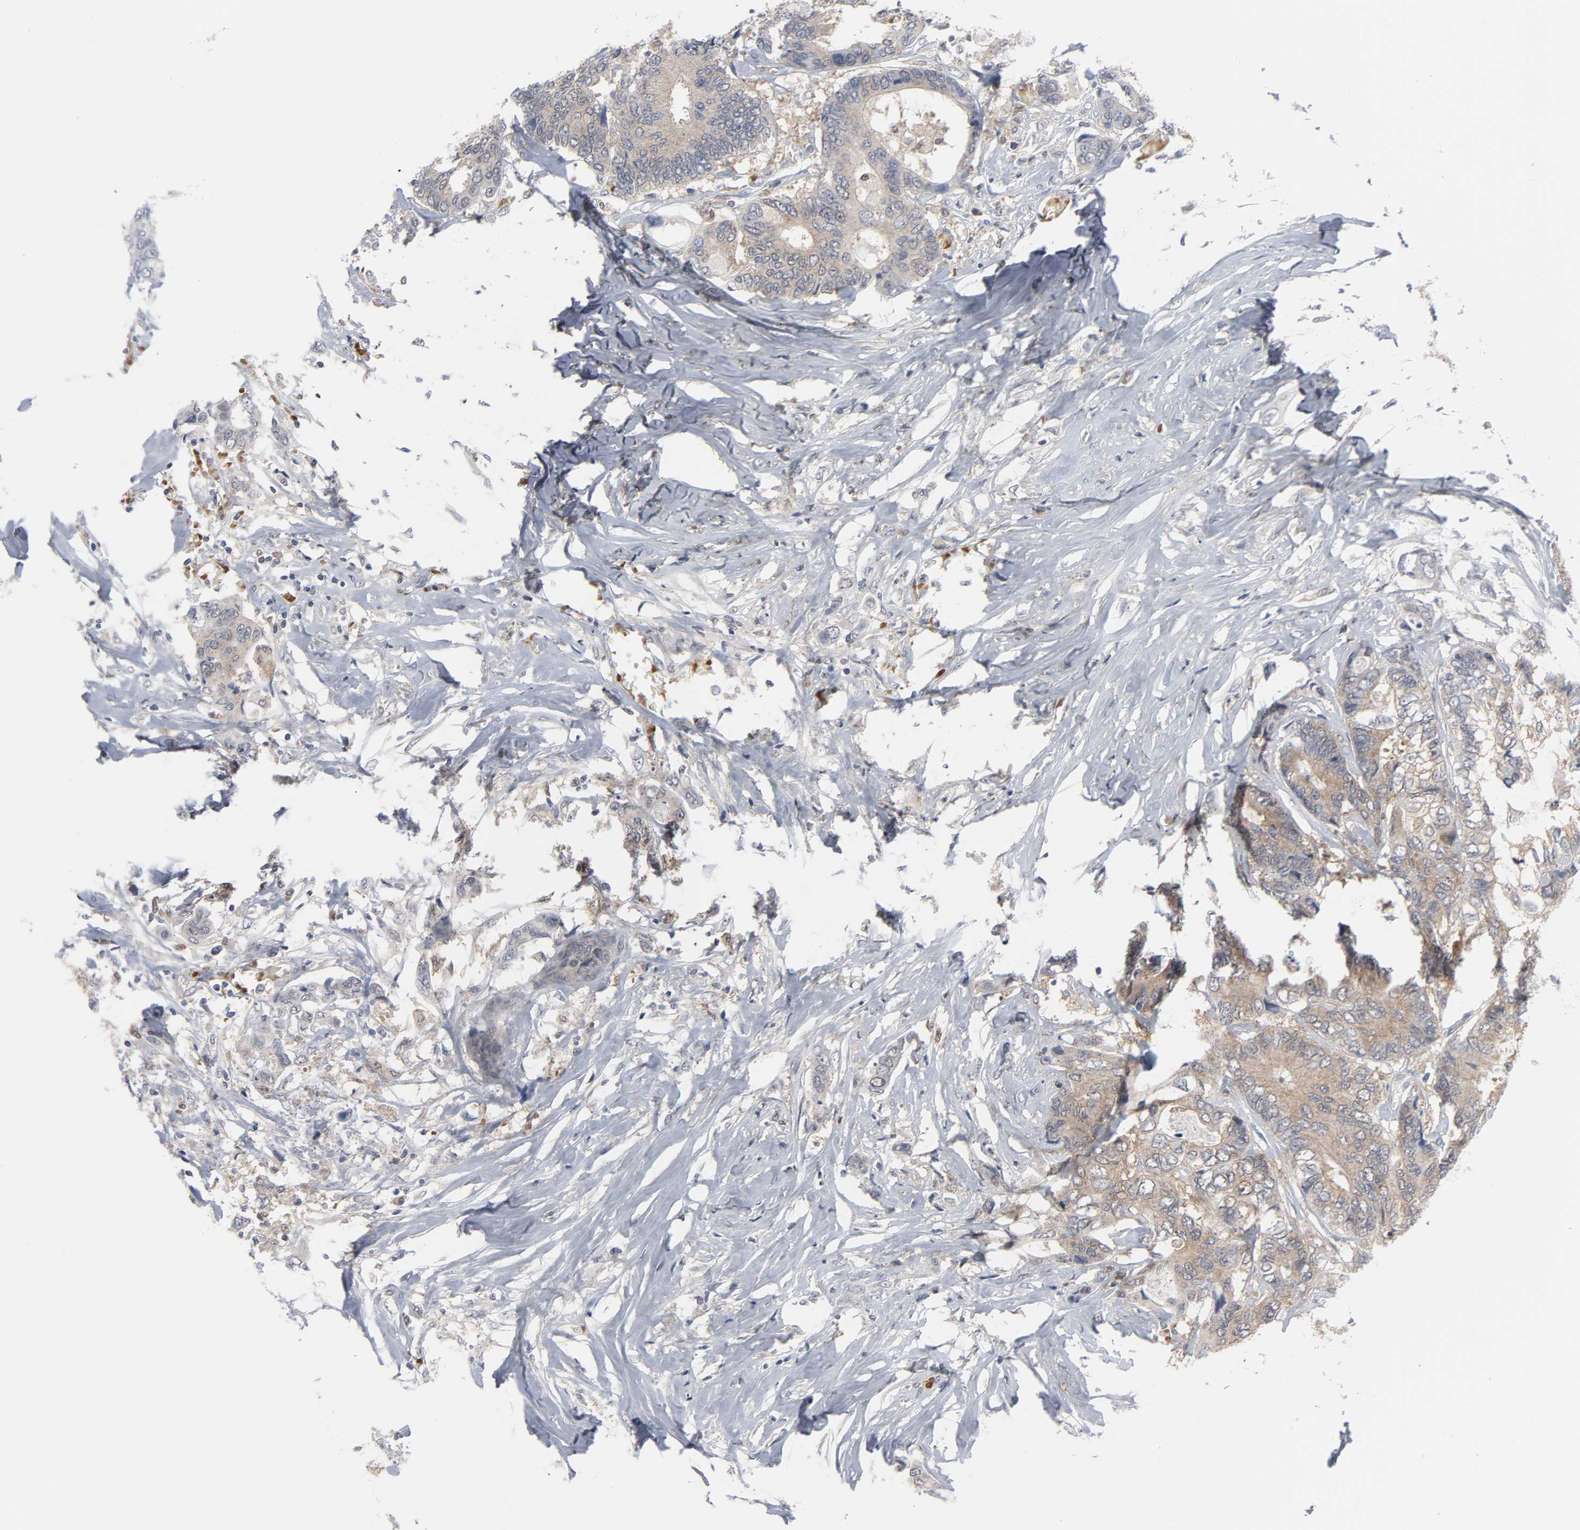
{"staining": {"intensity": "weak", "quantity": ">75%", "location": "cytoplasmic/membranous"}, "tissue": "colorectal cancer", "cell_type": "Tumor cells", "image_type": "cancer", "snomed": [{"axis": "morphology", "description": "Adenocarcinoma, NOS"}, {"axis": "topography", "description": "Rectum"}], "caption": "IHC photomicrograph of neoplastic tissue: human adenocarcinoma (colorectal) stained using immunohistochemistry demonstrates low levels of weak protein expression localized specifically in the cytoplasmic/membranous of tumor cells, appearing as a cytoplasmic/membranous brown color.", "gene": "PRDX1", "patient": {"sex": "male", "age": 55}}